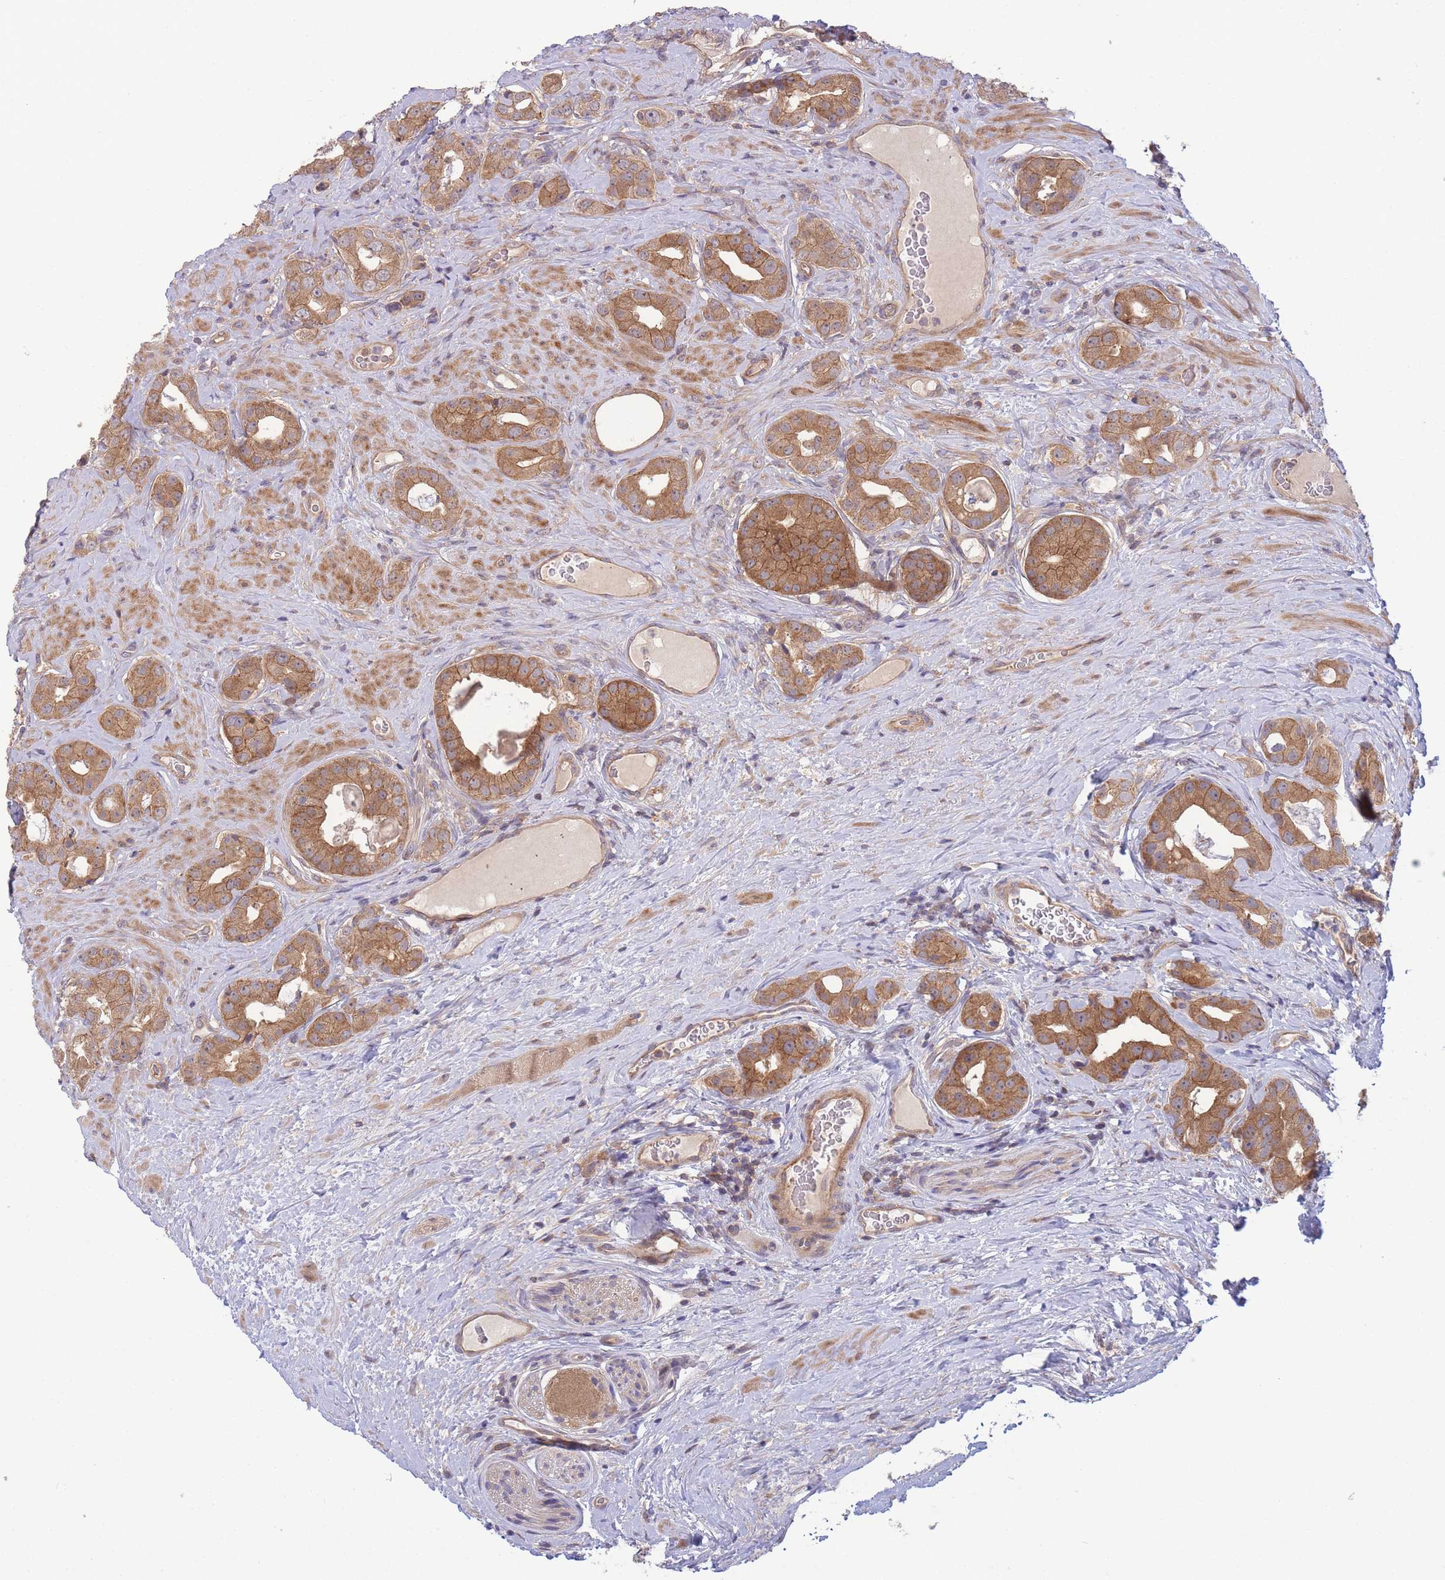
{"staining": {"intensity": "moderate", "quantity": ">75%", "location": "cytoplasmic/membranous"}, "tissue": "prostate cancer", "cell_type": "Tumor cells", "image_type": "cancer", "snomed": [{"axis": "morphology", "description": "Adenocarcinoma, High grade"}, {"axis": "topography", "description": "Prostate"}], "caption": "DAB (3,3'-diaminobenzidine) immunohistochemical staining of human prostate cancer shows moderate cytoplasmic/membranous protein staining in approximately >75% of tumor cells.", "gene": "PFDN6", "patient": {"sex": "male", "age": 63}}